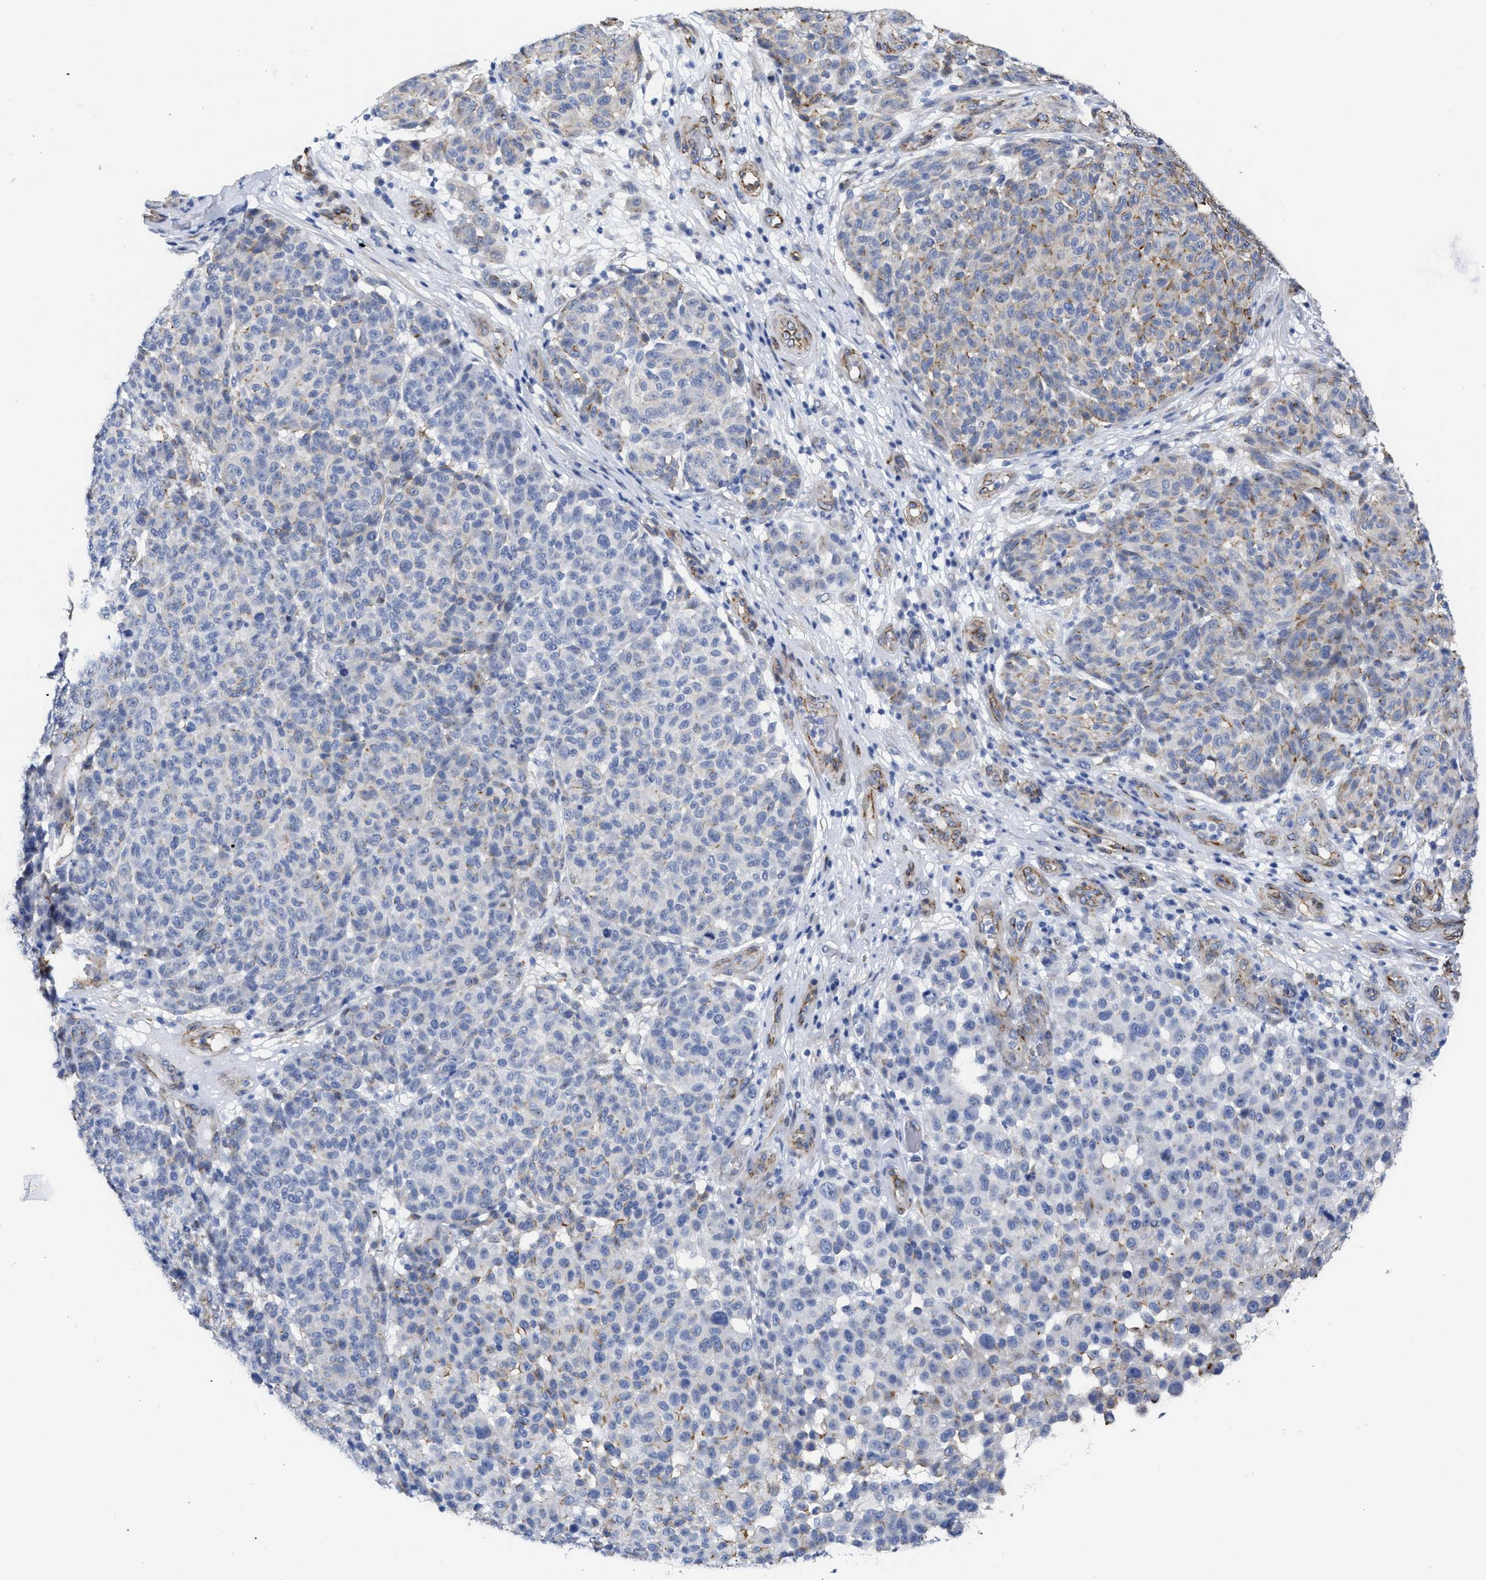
{"staining": {"intensity": "moderate", "quantity": "<25%", "location": "cytoplasmic/membranous"}, "tissue": "melanoma", "cell_type": "Tumor cells", "image_type": "cancer", "snomed": [{"axis": "morphology", "description": "Malignant melanoma, NOS"}, {"axis": "topography", "description": "Skin"}], "caption": "Immunohistochemistry (DAB (3,3'-diaminobenzidine)) staining of human malignant melanoma reveals moderate cytoplasmic/membranous protein expression in about <25% of tumor cells. The protein is stained brown, and the nuclei are stained in blue (DAB IHC with brightfield microscopy, high magnification).", "gene": "TUB", "patient": {"sex": "male", "age": 59}}